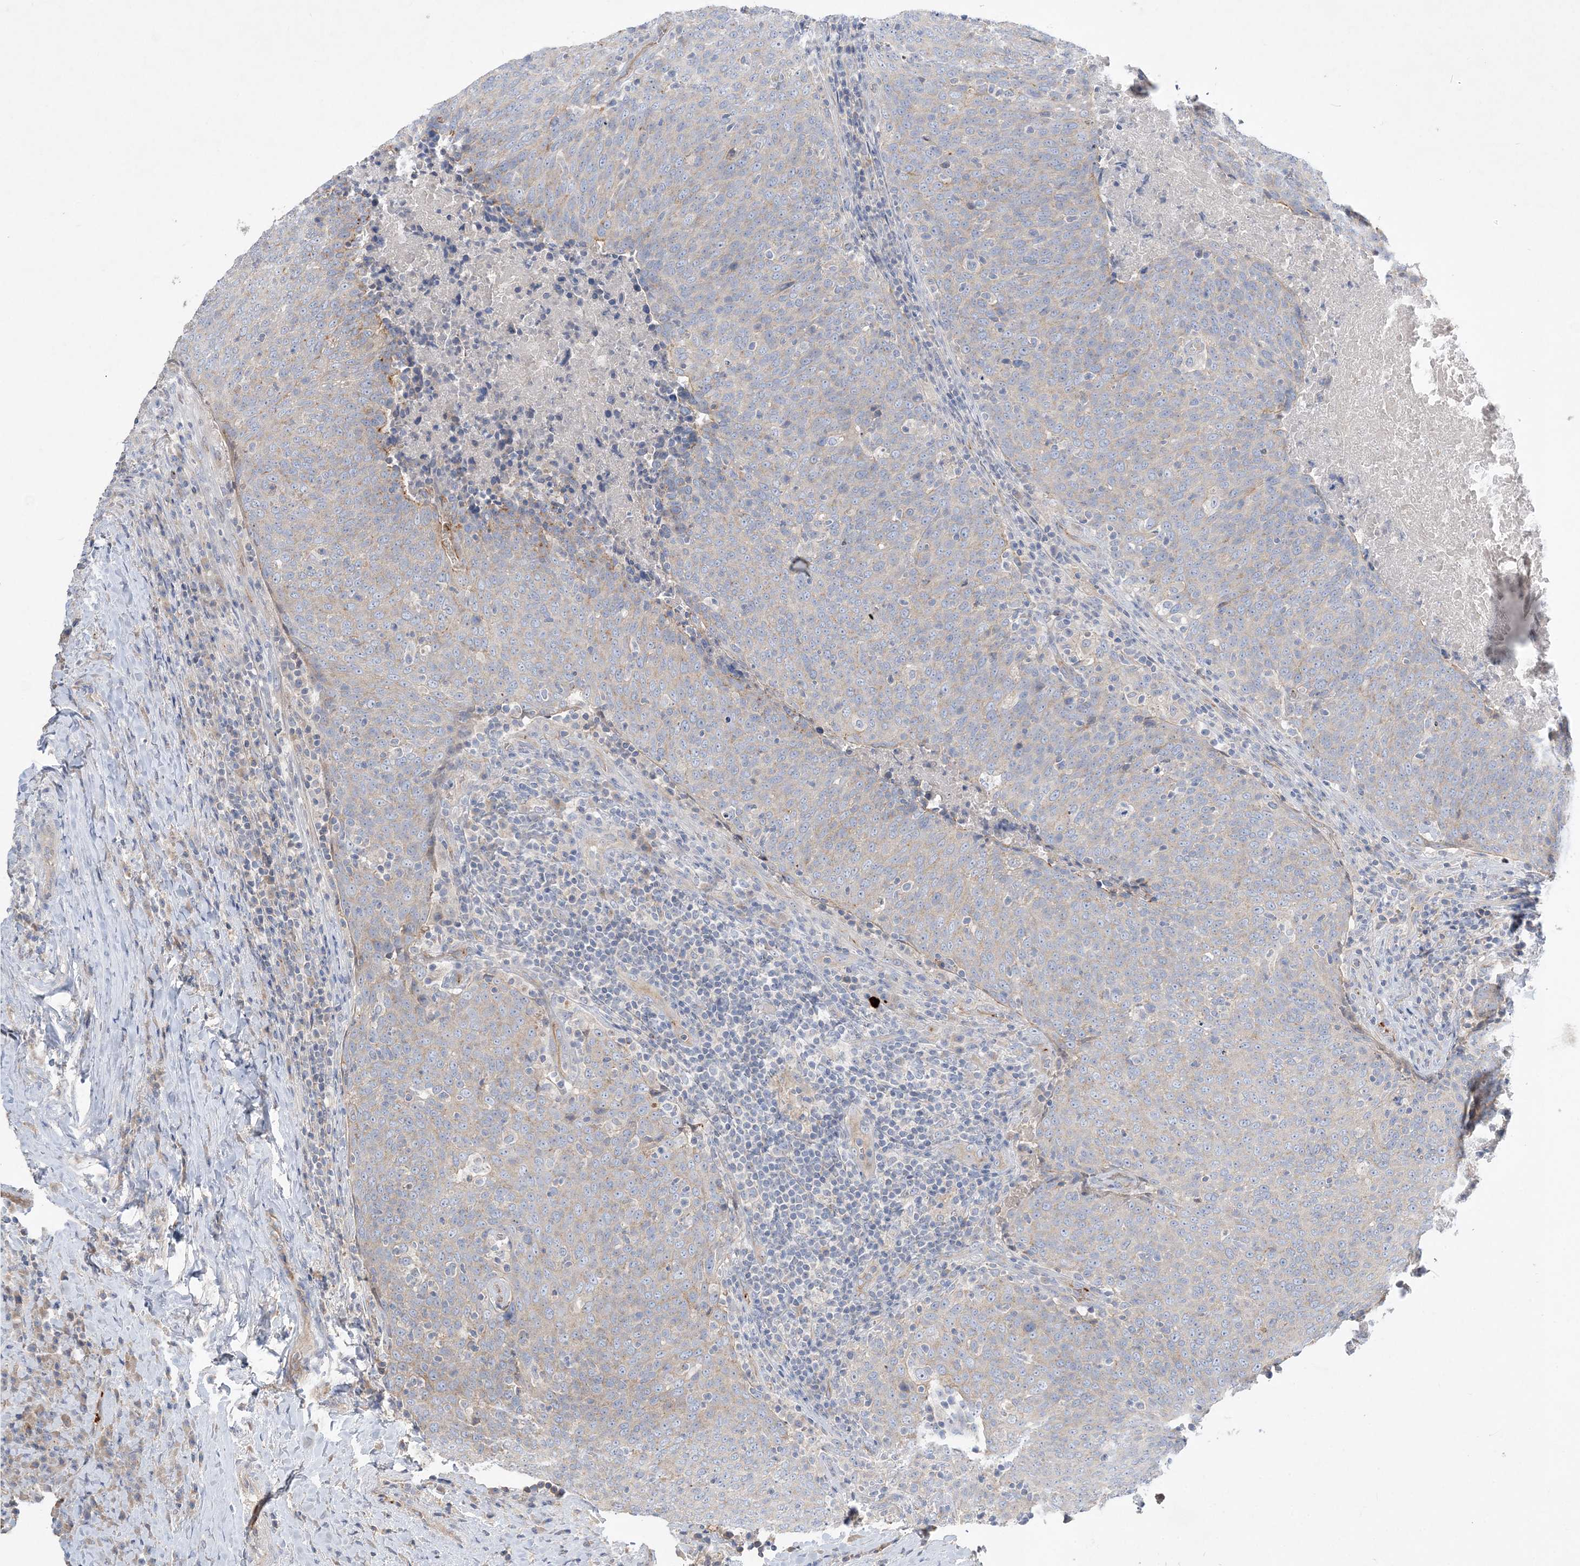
{"staining": {"intensity": "negative", "quantity": "none", "location": "none"}, "tissue": "head and neck cancer", "cell_type": "Tumor cells", "image_type": "cancer", "snomed": [{"axis": "morphology", "description": "Squamous cell carcinoma, NOS"}, {"axis": "morphology", "description": "Squamous cell carcinoma, metastatic, NOS"}, {"axis": "topography", "description": "Lymph node"}, {"axis": "topography", "description": "Head-Neck"}], "caption": "Image shows no significant protein staining in tumor cells of head and neck metastatic squamous cell carcinoma. The staining is performed using DAB brown chromogen with nuclei counter-stained in using hematoxylin.", "gene": "ADCK2", "patient": {"sex": "male", "age": 62}}